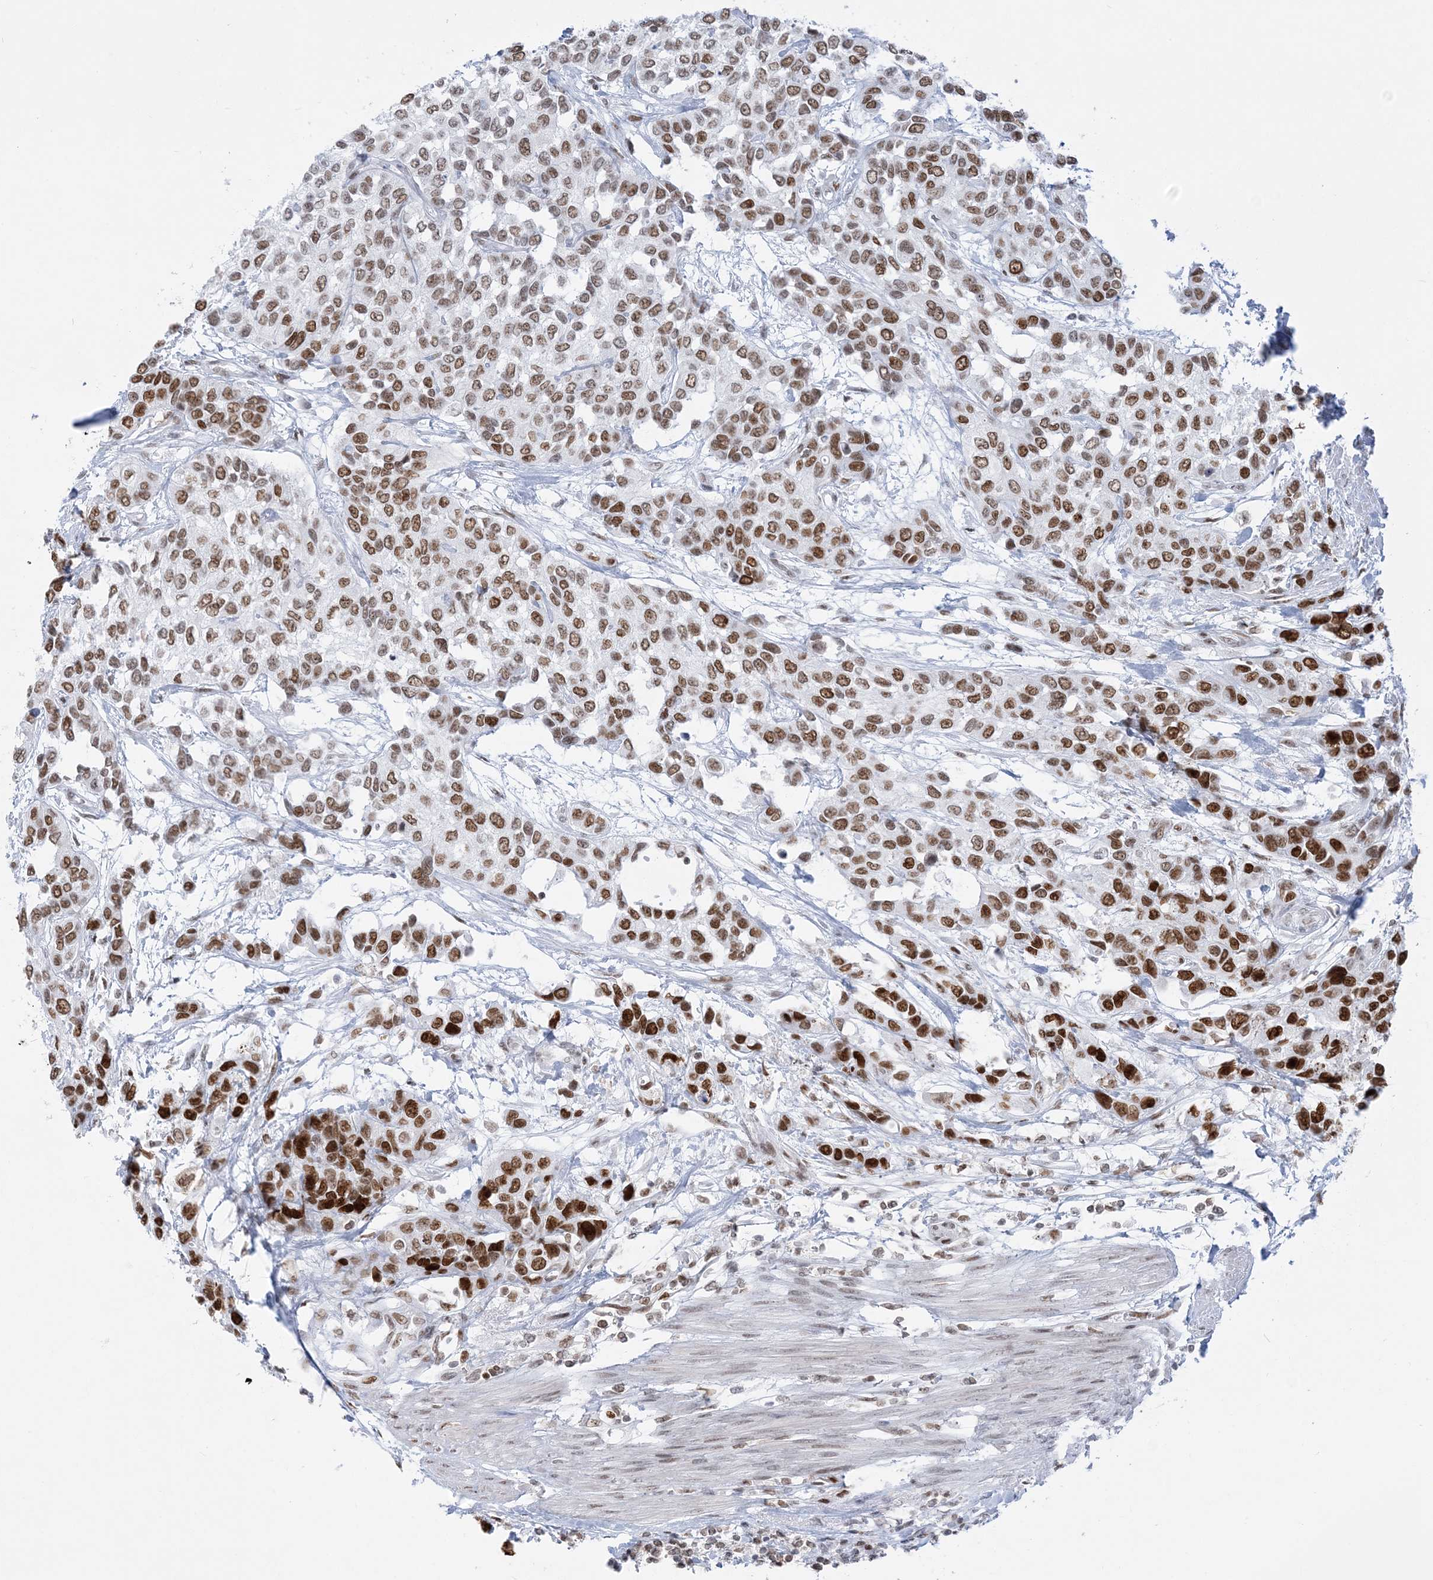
{"staining": {"intensity": "strong", "quantity": ">75%", "location": "nuclear"}, "tissue": "urothelial cancer", "cell_type": "Tumor cells", "image_type": "cancer", "snomed": [{"axis": "morphology", "description": "Normal tissue, NOS"}, {"axis": "morphology", "description": "Urothelial carcinoma, High grade"}, {"axis": "topography", "description": "Vascular tissue"}, {"axis": "topography", "description": "Urinary bladder"}], "caption": "Immunohistochemical staining of human high-grade urothelial carcinoma reveals high levels of strong nuclear protein expression in about >75% of tumor cells.", "gene": "DDX21", "patient": {"sex": "female", "age": 56}}